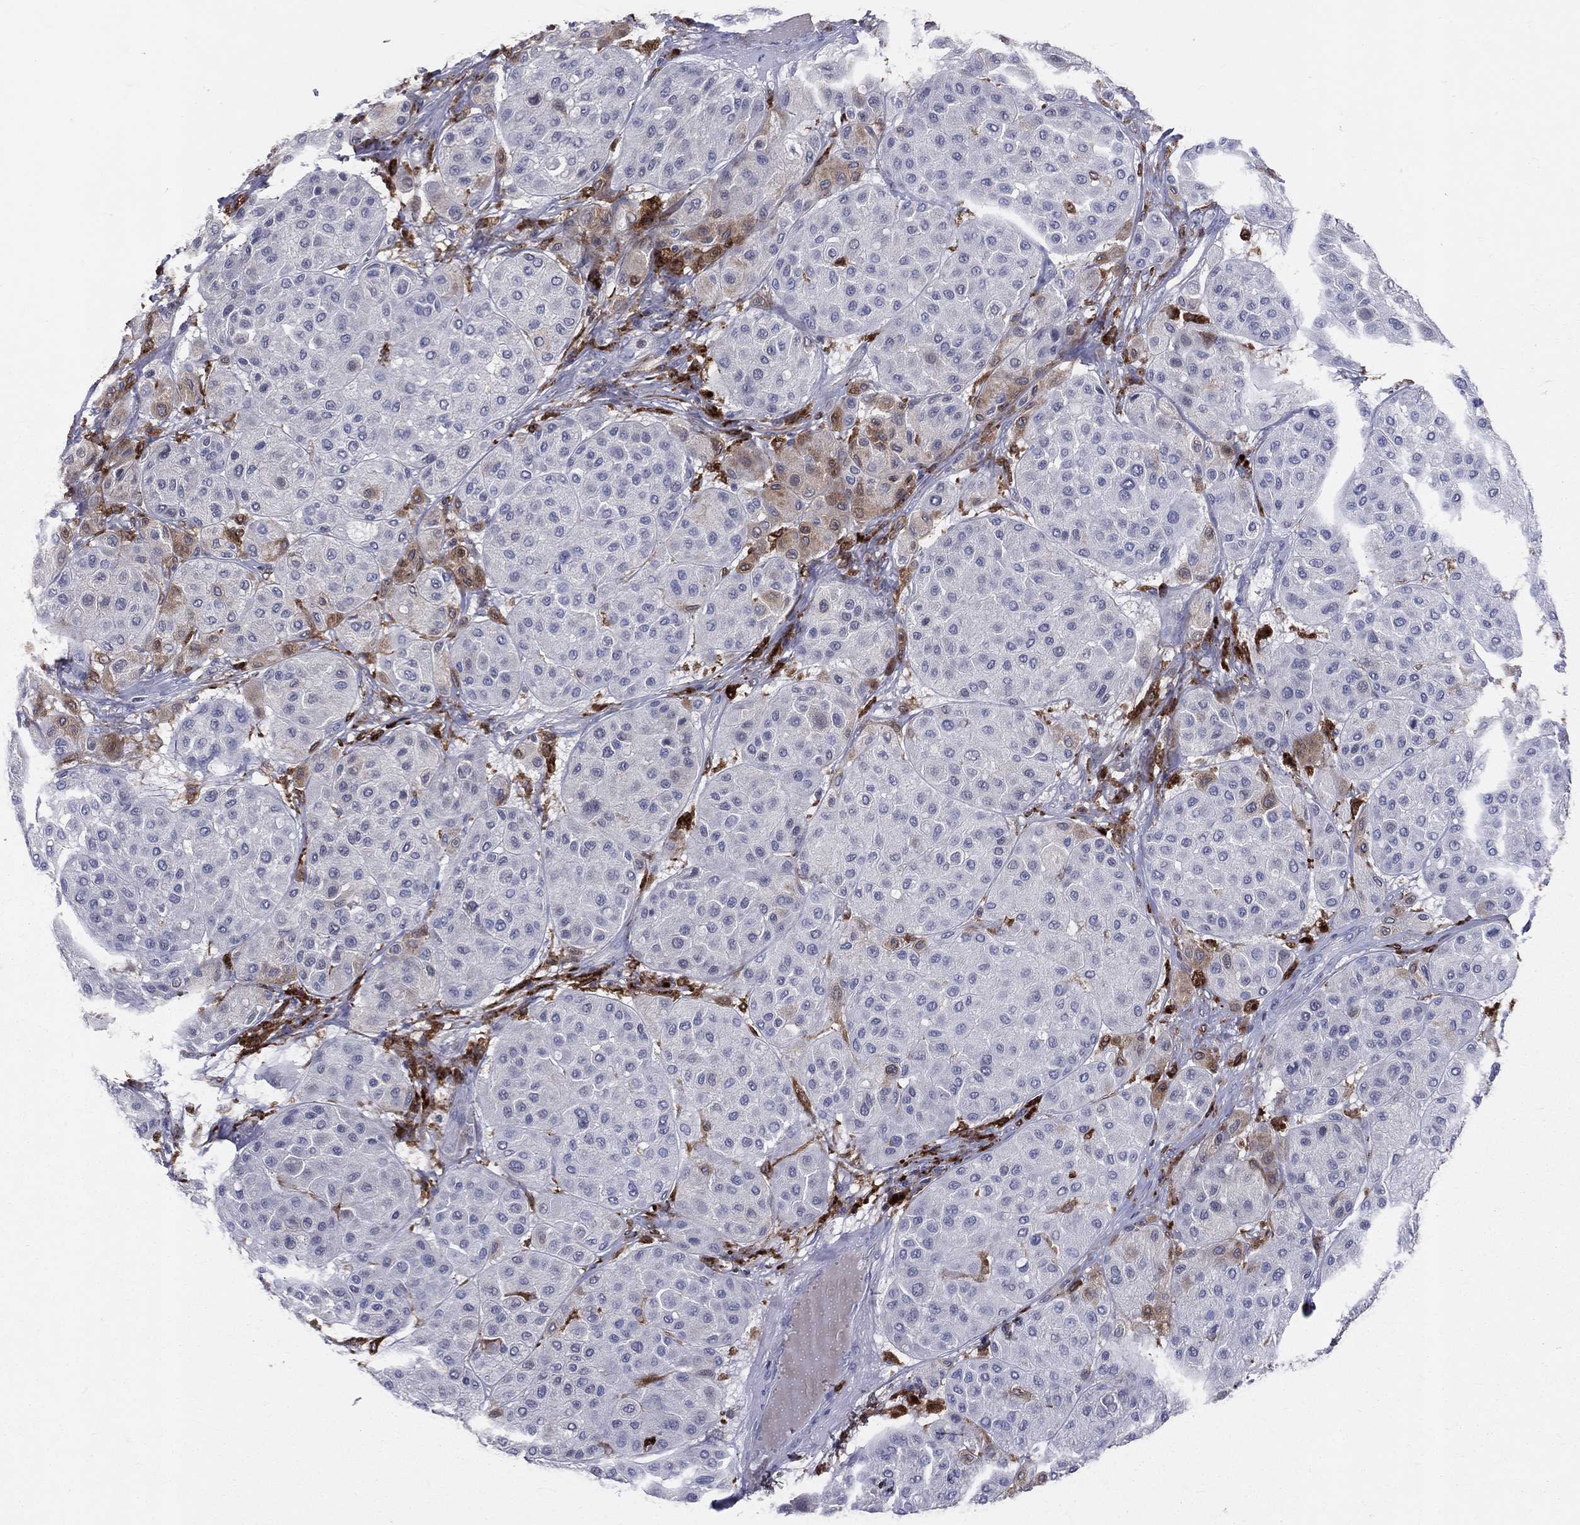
{"staining": {"intensity": "negative", "quantity": "none", "location": "none"}, "tissue": "melanoma", "cell_type": "Tumor cells", "image_type": "cancer", "snomed": [{"axis": "morphology", "description": "Malignant melanoma, Metastatic site"}, {"axis": "topography", "description": "Smooth muscle"}], "caption": "DAB immunohistochemical staining of human malignant melanoma (metastatic site) reveals no significant expression in tumor cells. (Brightfield microscopy of DAB immunohistochemistry (IHC) at high magnification).", "gene": "CD74", "patient": {"sex": "male", "age": 41}}